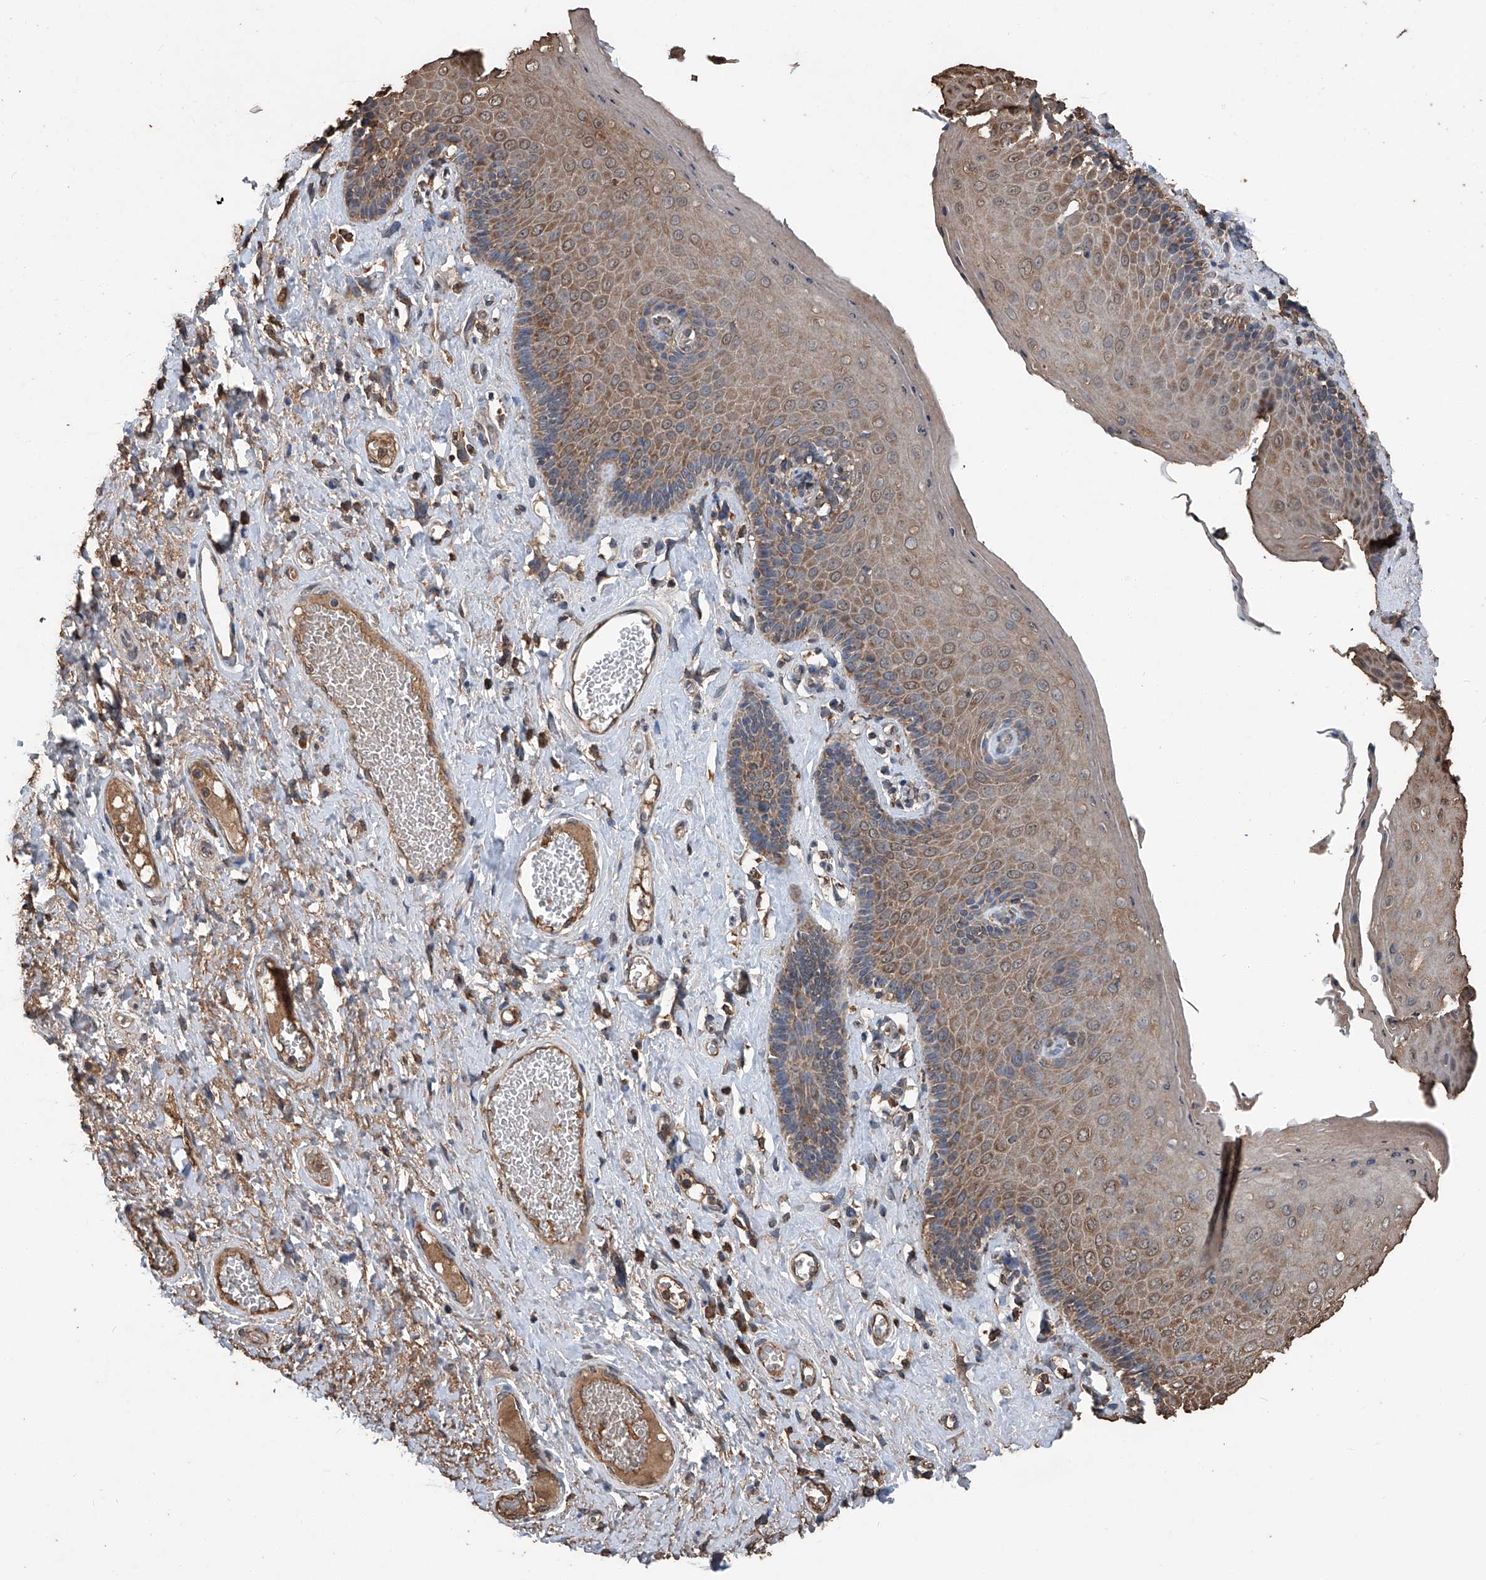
{"staining": {"intensity": "moderate", "quantity": ">75%", "location": "cytoplasmic/membranous"}, "tissue": "skin", "cell_type": "Epidermal cells", "image_type": "normal", "snomed": [{"axis": "morphology", "description": "Normal tissue, NOS"}, {"axis": "topography", "description": "Anal"}], "caption": "A brown stain shows moderate cytoplasmic/membranous expression of a protein in epidermal cells of benign skin. Nuclei are stained in blue.", "gene": "STARD7", "patient": {"sex": "male", "age": 69}}